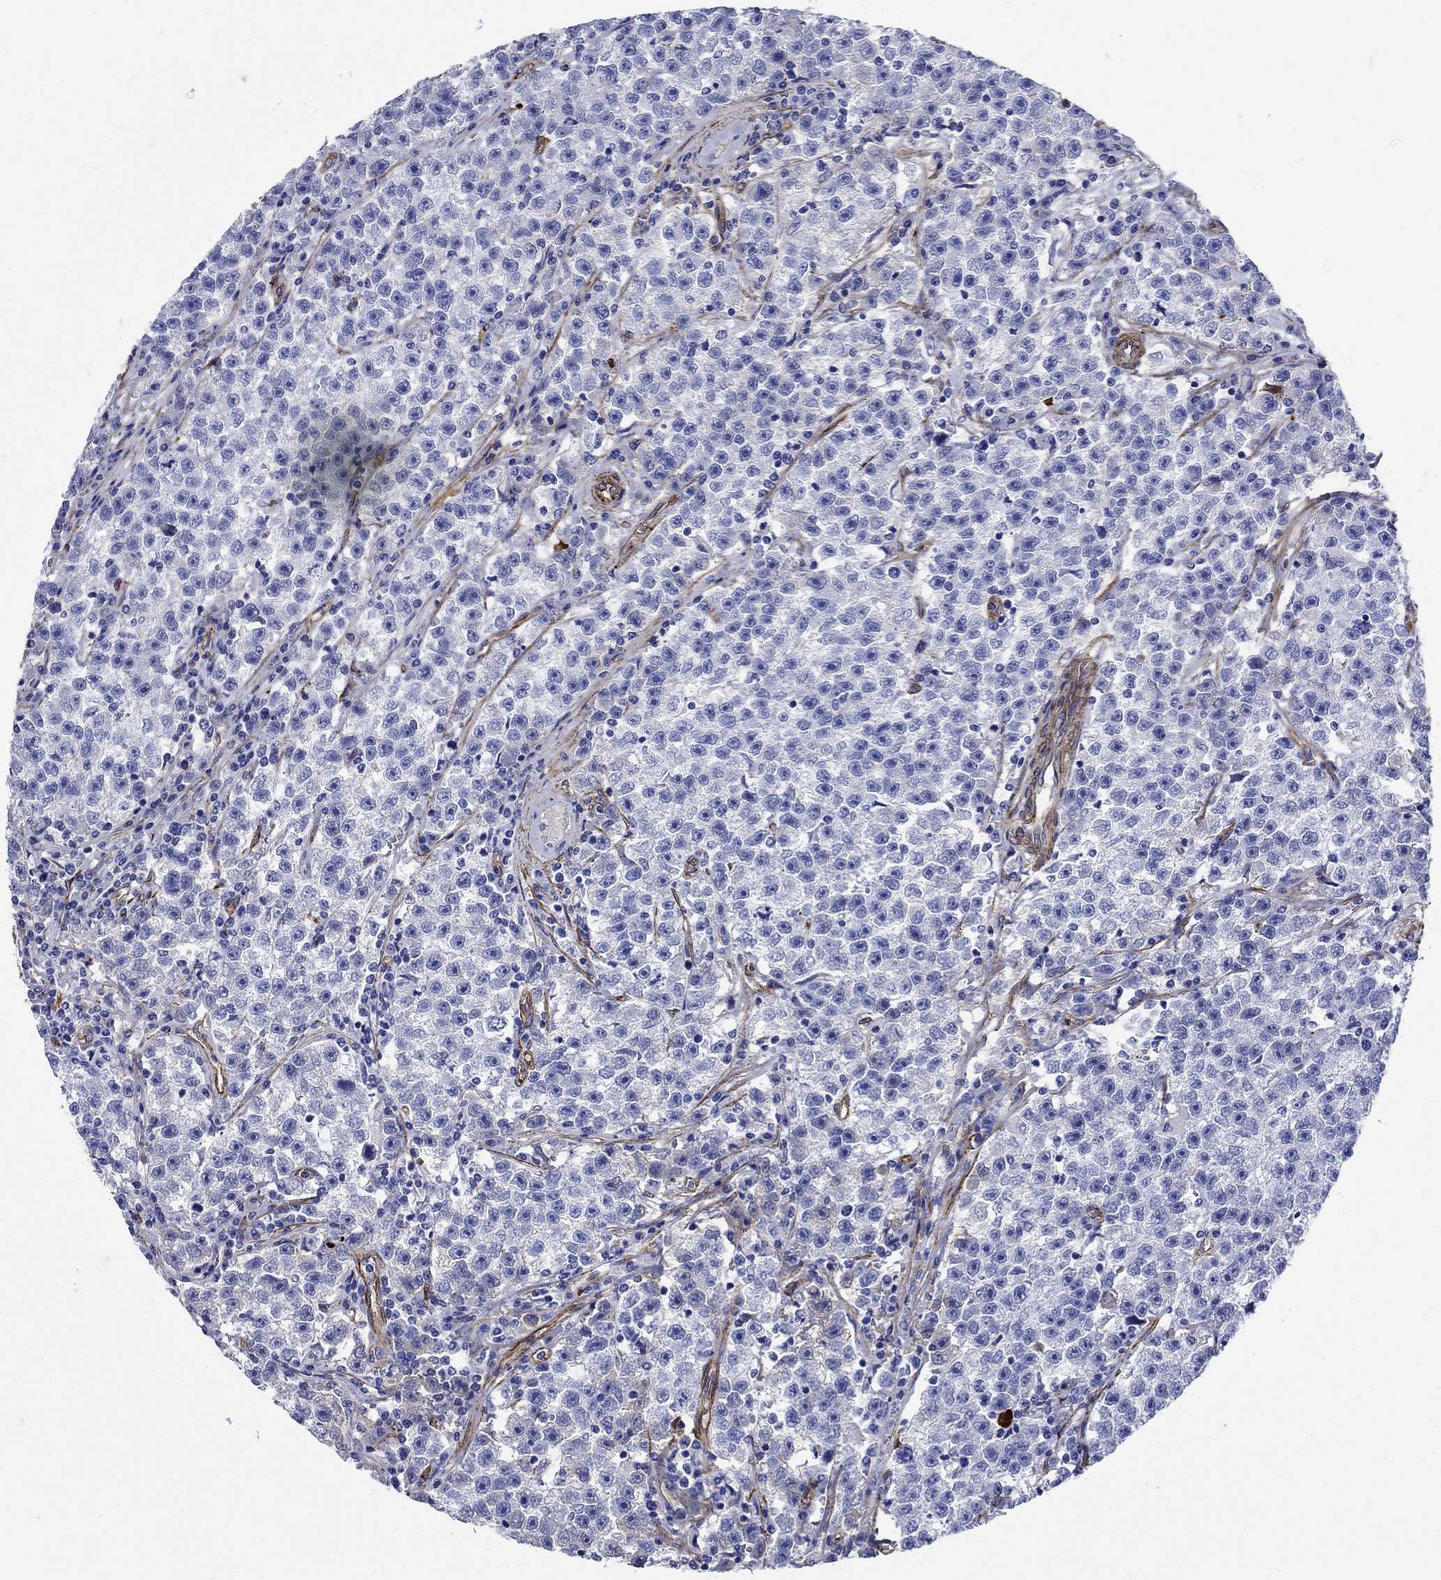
{"staining": {"intensity": "negative", "quantity": "none", "location": "none"}, "tissue": "testis cancer", "cell_type": "Tumor cells", "image_type": "cancer", "snomed": [{"axis": "morphology", "description": "Seminoma, NOS"}, {"axis": "topography", "description": "Testis"}], "caption": "Photomicrograph shows no protein staining in tumor cells of testis seminoma tissue.", "gene": "VTN", "patient": {"sex": "male", "age": 22}}